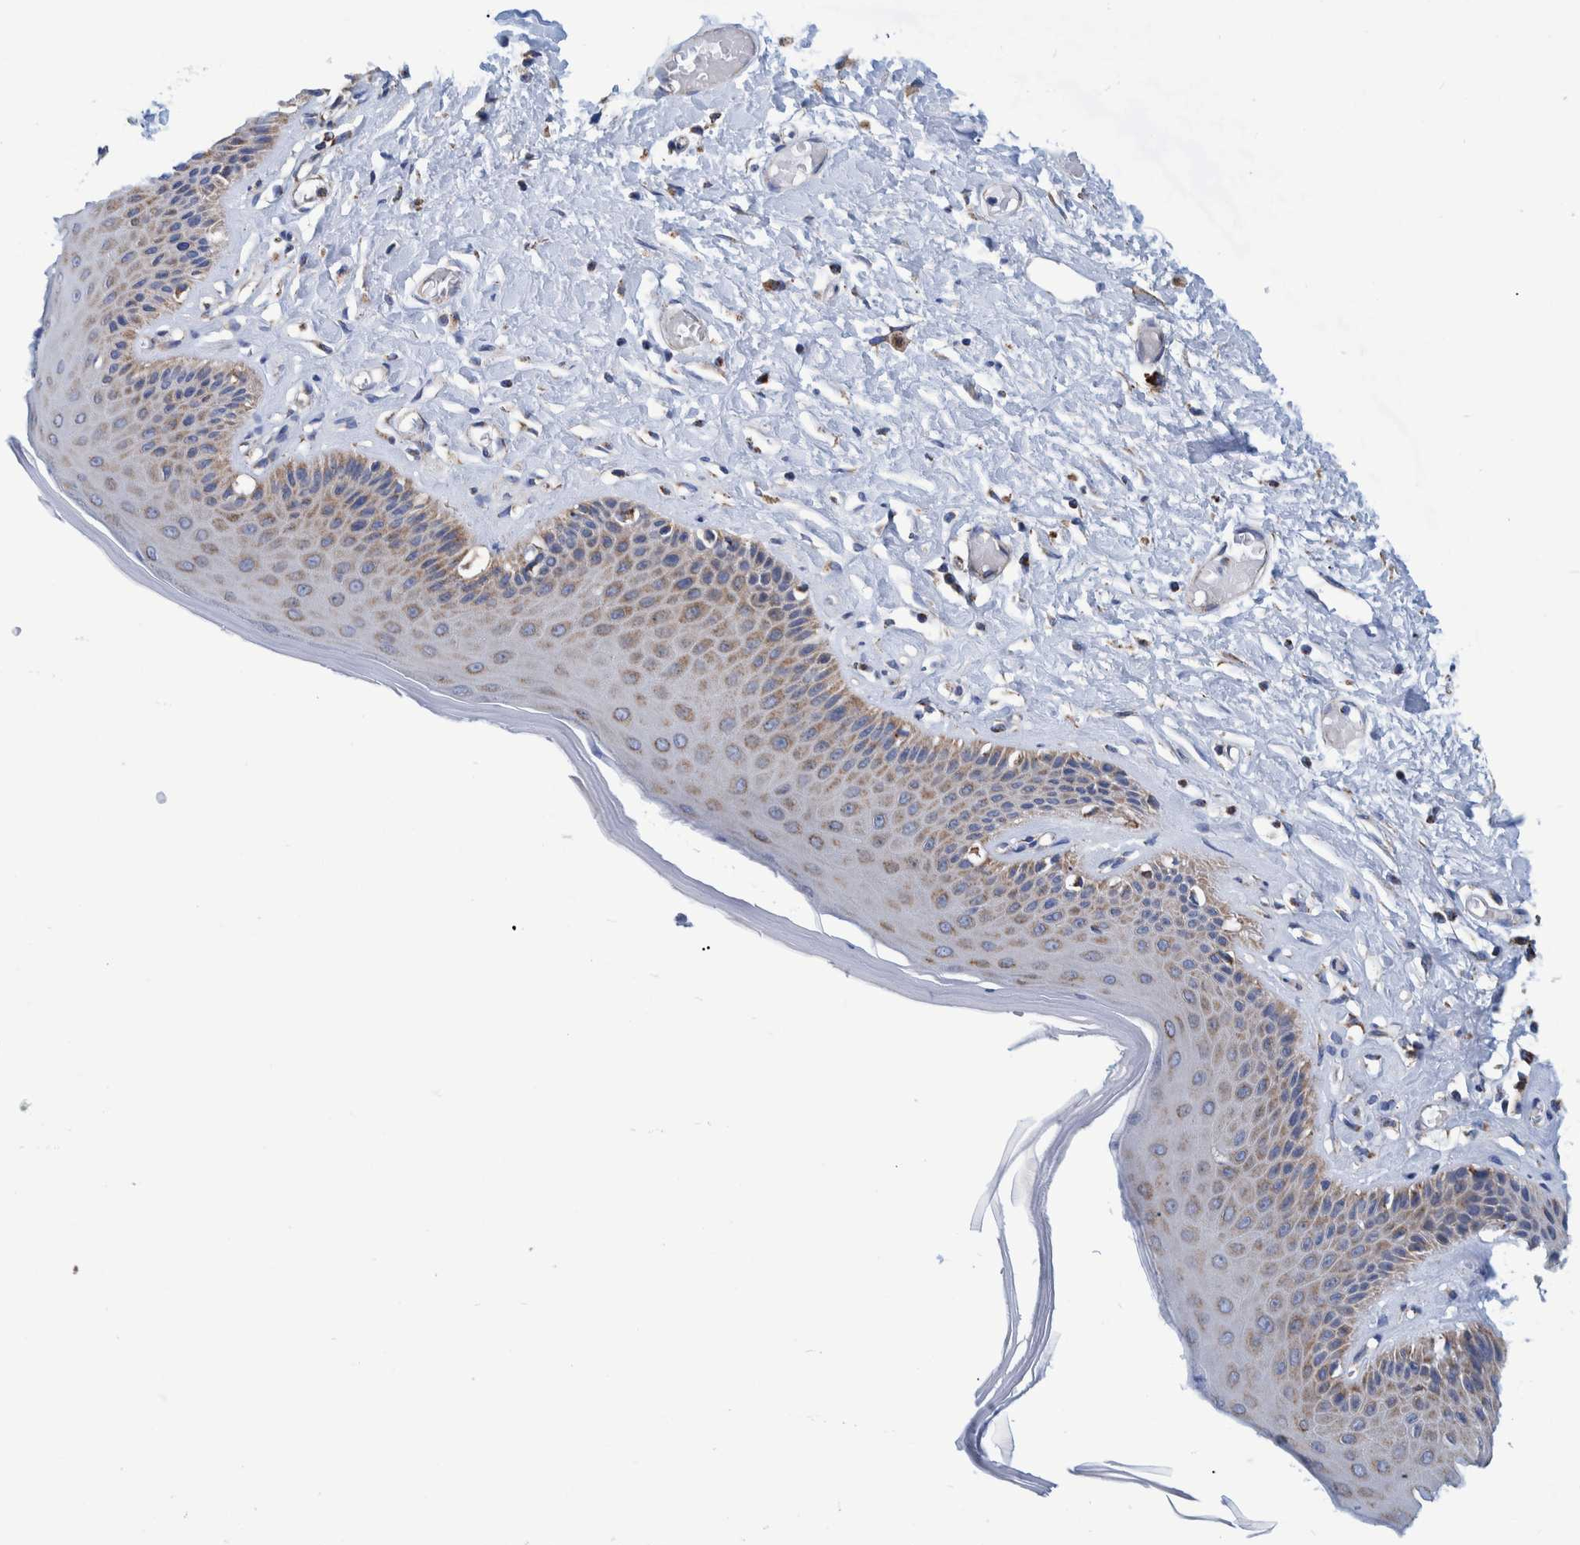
{"staining": {"intensity": "moderate", "quantity": "25%-75%", "location": "cytoplasmic/membranous"}, "tissue": "skin", "cell_type": "Epidermal cells", "image_type": "normal", "snomed": [{"axis": "morphology", "description": "Normal tissue, NOS"}, {"axis": "topography", "description": "Vulva"}], "caption": "A brown stain labels moderate cytoplasmic/membranous expression of a protein in epidermal cells of unremarkable human skin.", "gene": "BZW2", "patient": {"sex": "female", "age": 73}}